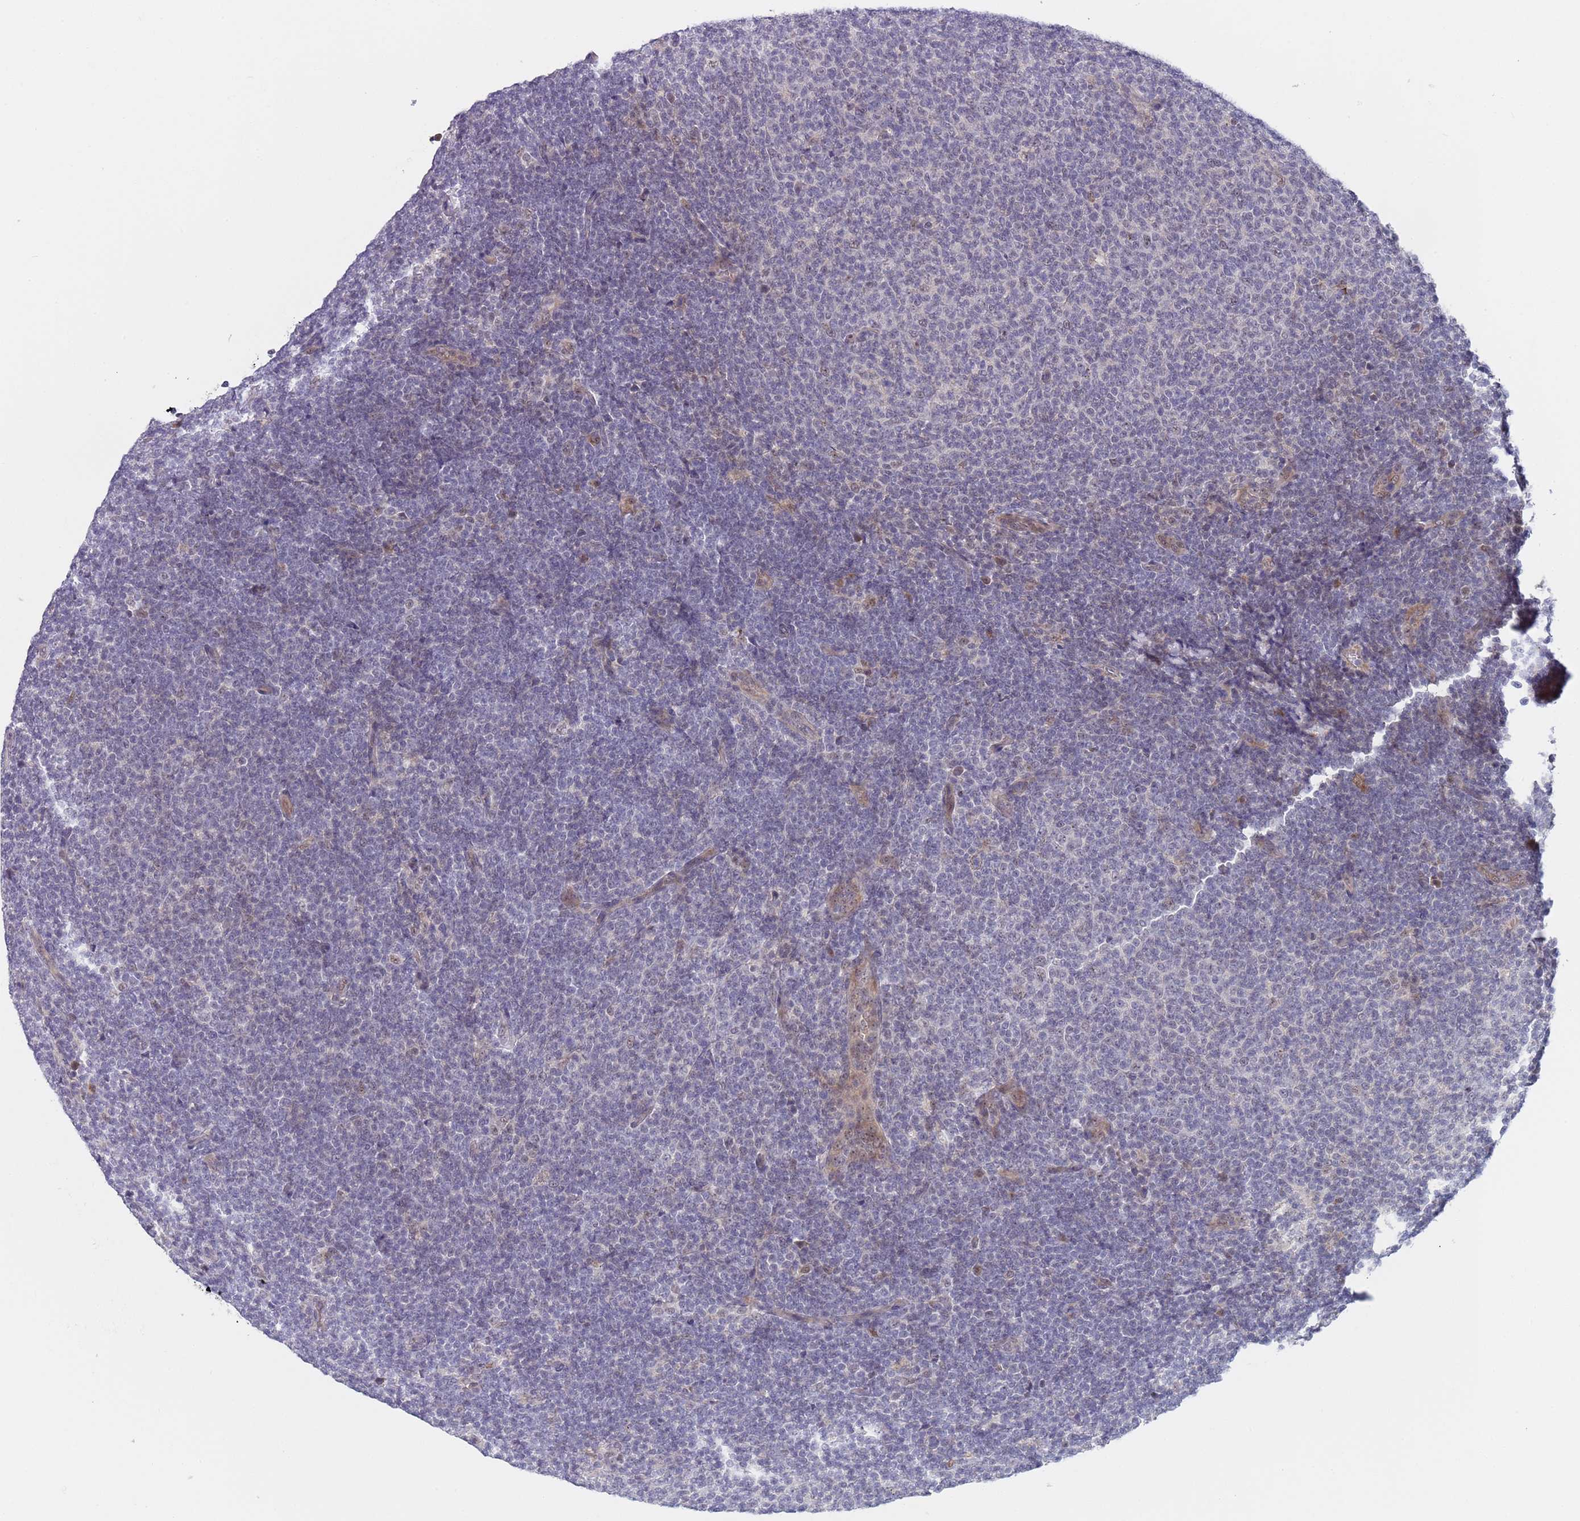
{"staining": {"intensity": "negative", "quantity": "none", "location": "none"}, "tissue": "lymphoma", "cell_type": "Tumor cells", "image_type": "cancer", "snomed": [{"axis": "morphology", "description": "Malignant lymphoma, non-Hodgkin's type, Low grade"}, {"axis": "topography", "description": "Lymph node"}], "caption": "Immunohistochemistry (IHC) histopathology image of neoplastic tissue: lymphoma stained with DAB (3,3'-diaminobenzidine) shows no significant protein staining in tumor cells.", "gene": "PLCL2", "patient": {"sex": "male", "age": 66}}